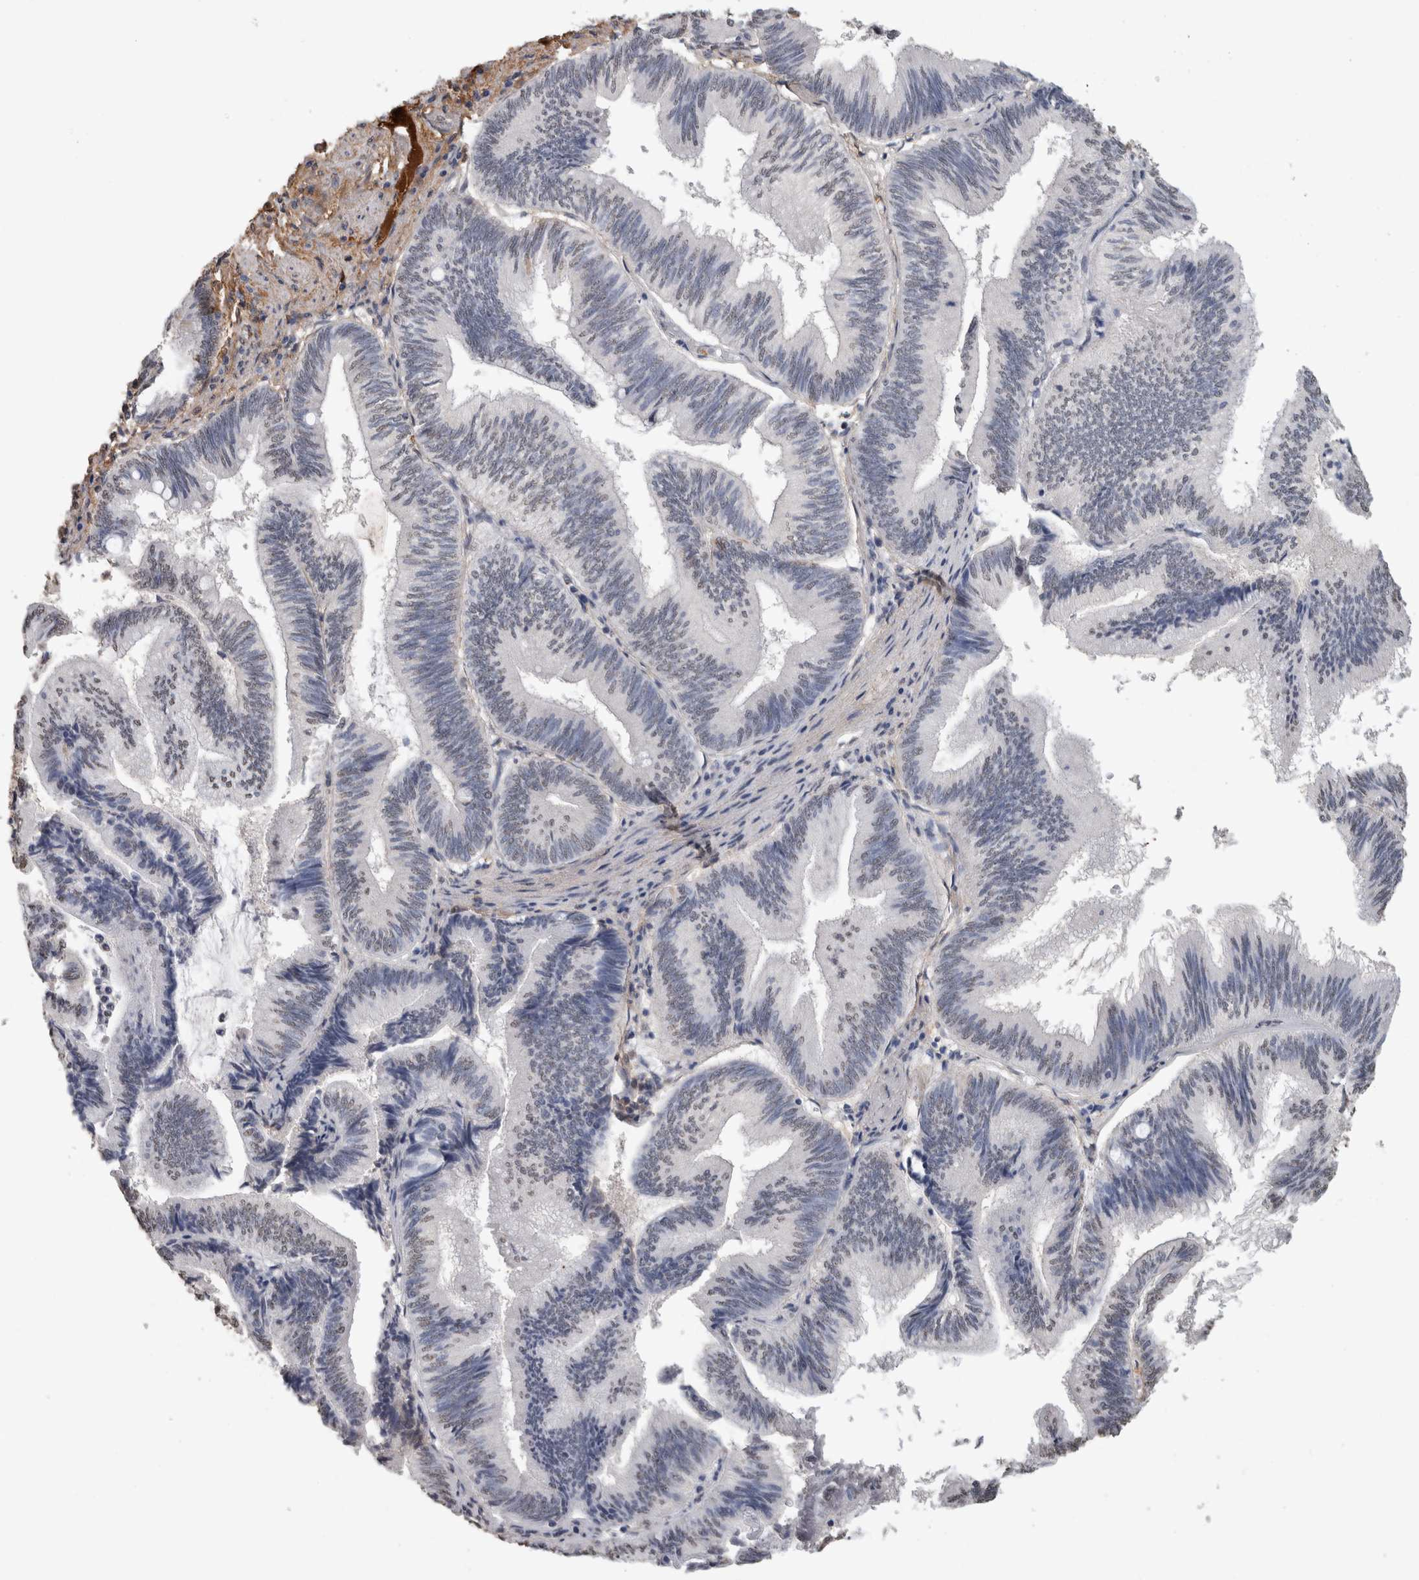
{"staining": {"intensity": "negative", "quantity": "none", "location": "none"}, "tissue": "pancreatic cancer", "cell_type": "Tumor cells", "image_type": "cancer", "snomed": [{"axis": "morphology", "description": "Adenocarcinoma, NOS"}, {"axis": "topography", "description": "Pancreas"}], "caption": "High power microscopy micrograph of an IHC micrograph of pancreatic adenocarcinoma, revealing no significant positivity in tumor cells. (IHC, brightfield microscopy, high magnification).", "gene": "LTBP1", "patient": {"sex": "male", "age": 82}}